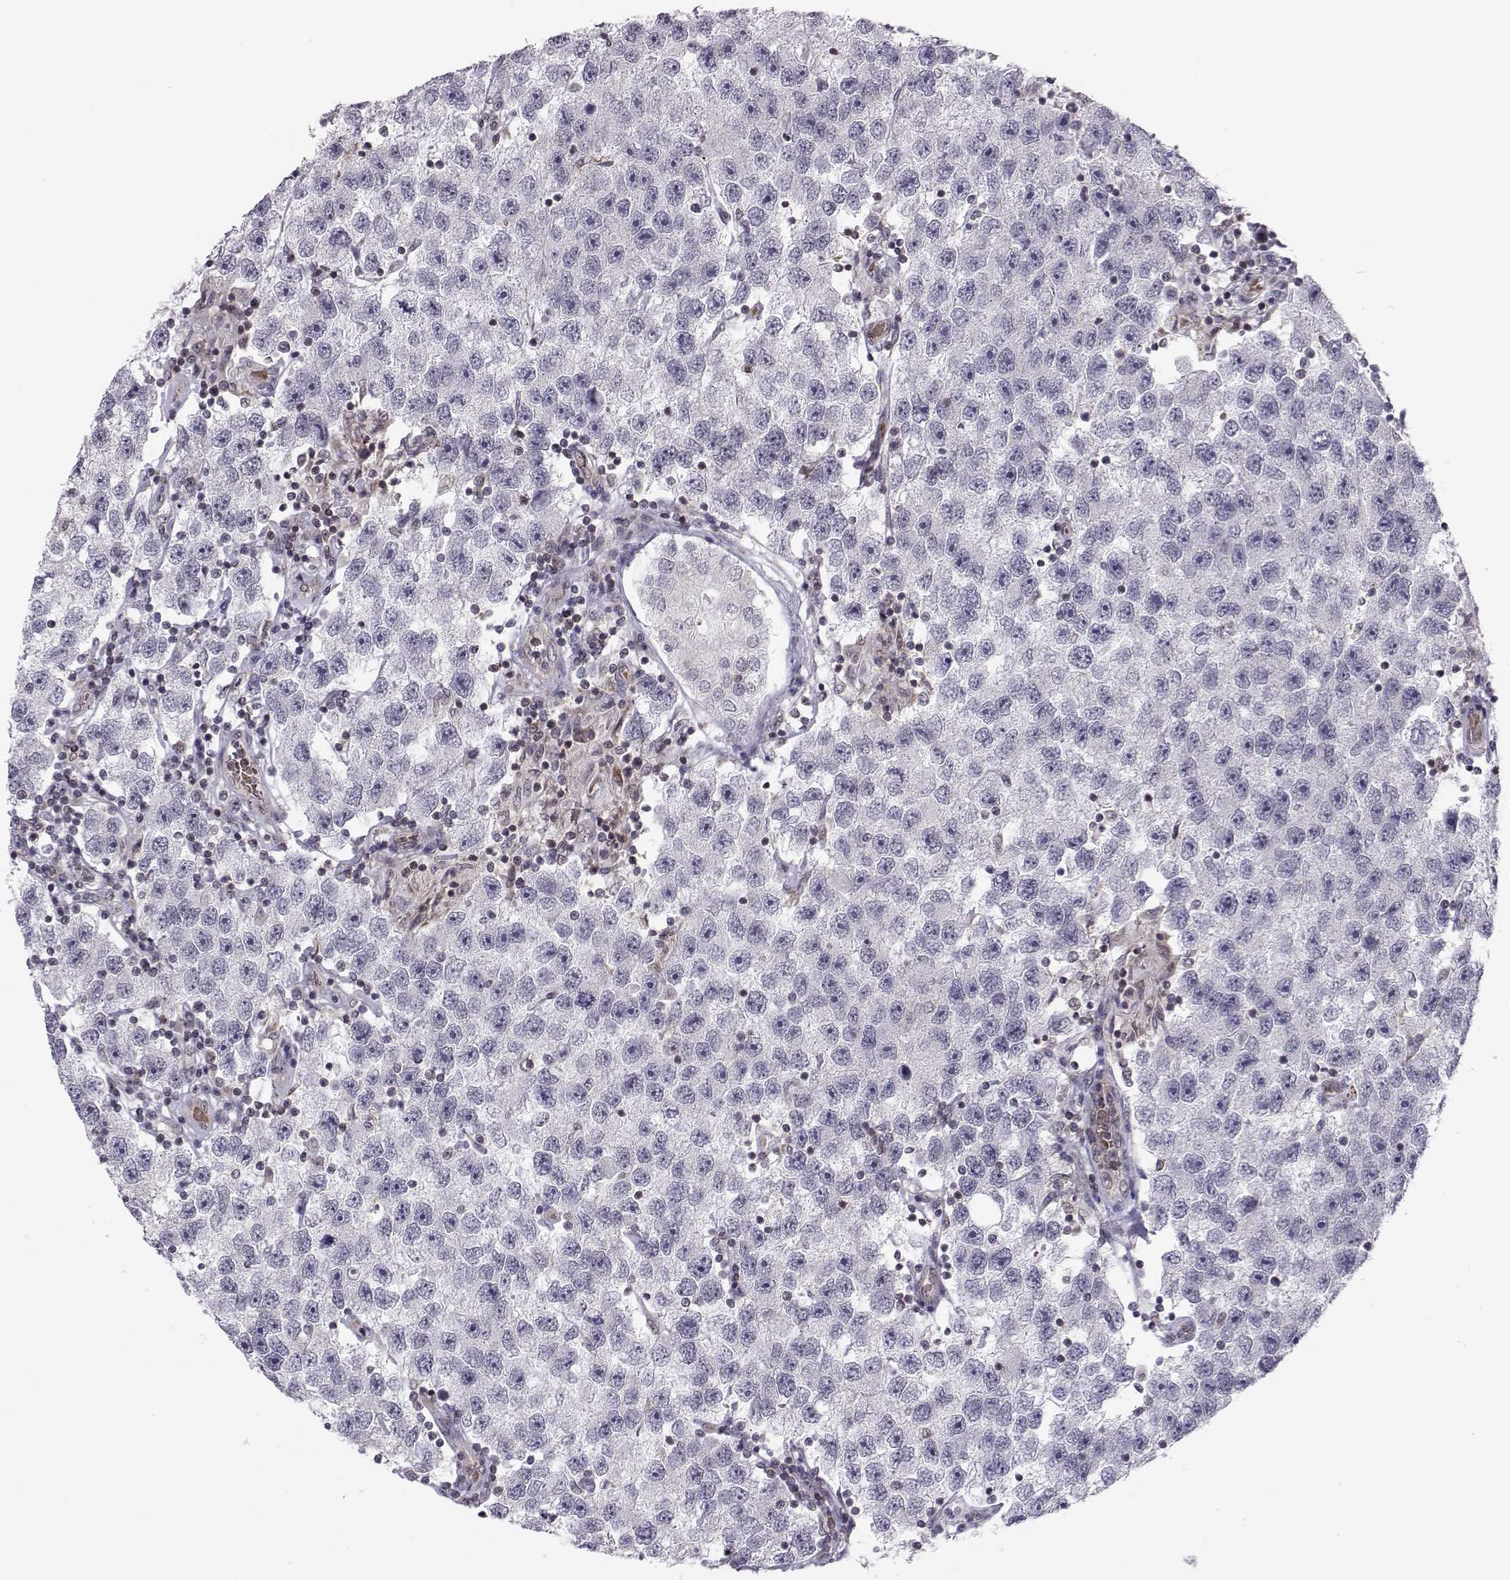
{"staining": {"intensity": "negative", "quantity": "none", "location": "none"}, "tissue": "testis cancer", "cell_type": "Tumor cells", "image_type": "cancer", "snomed": [{"axis": "morphology", "description": "Seminoma, NOS"}, {"axis": "topography", "description": "Testis"}], "caption": "Immunohistochemical staining of testis cancer displays no significant positivity in tumor cells.", "gene": "KIF13B", "patient": {"sex": "male", "age": 26}}